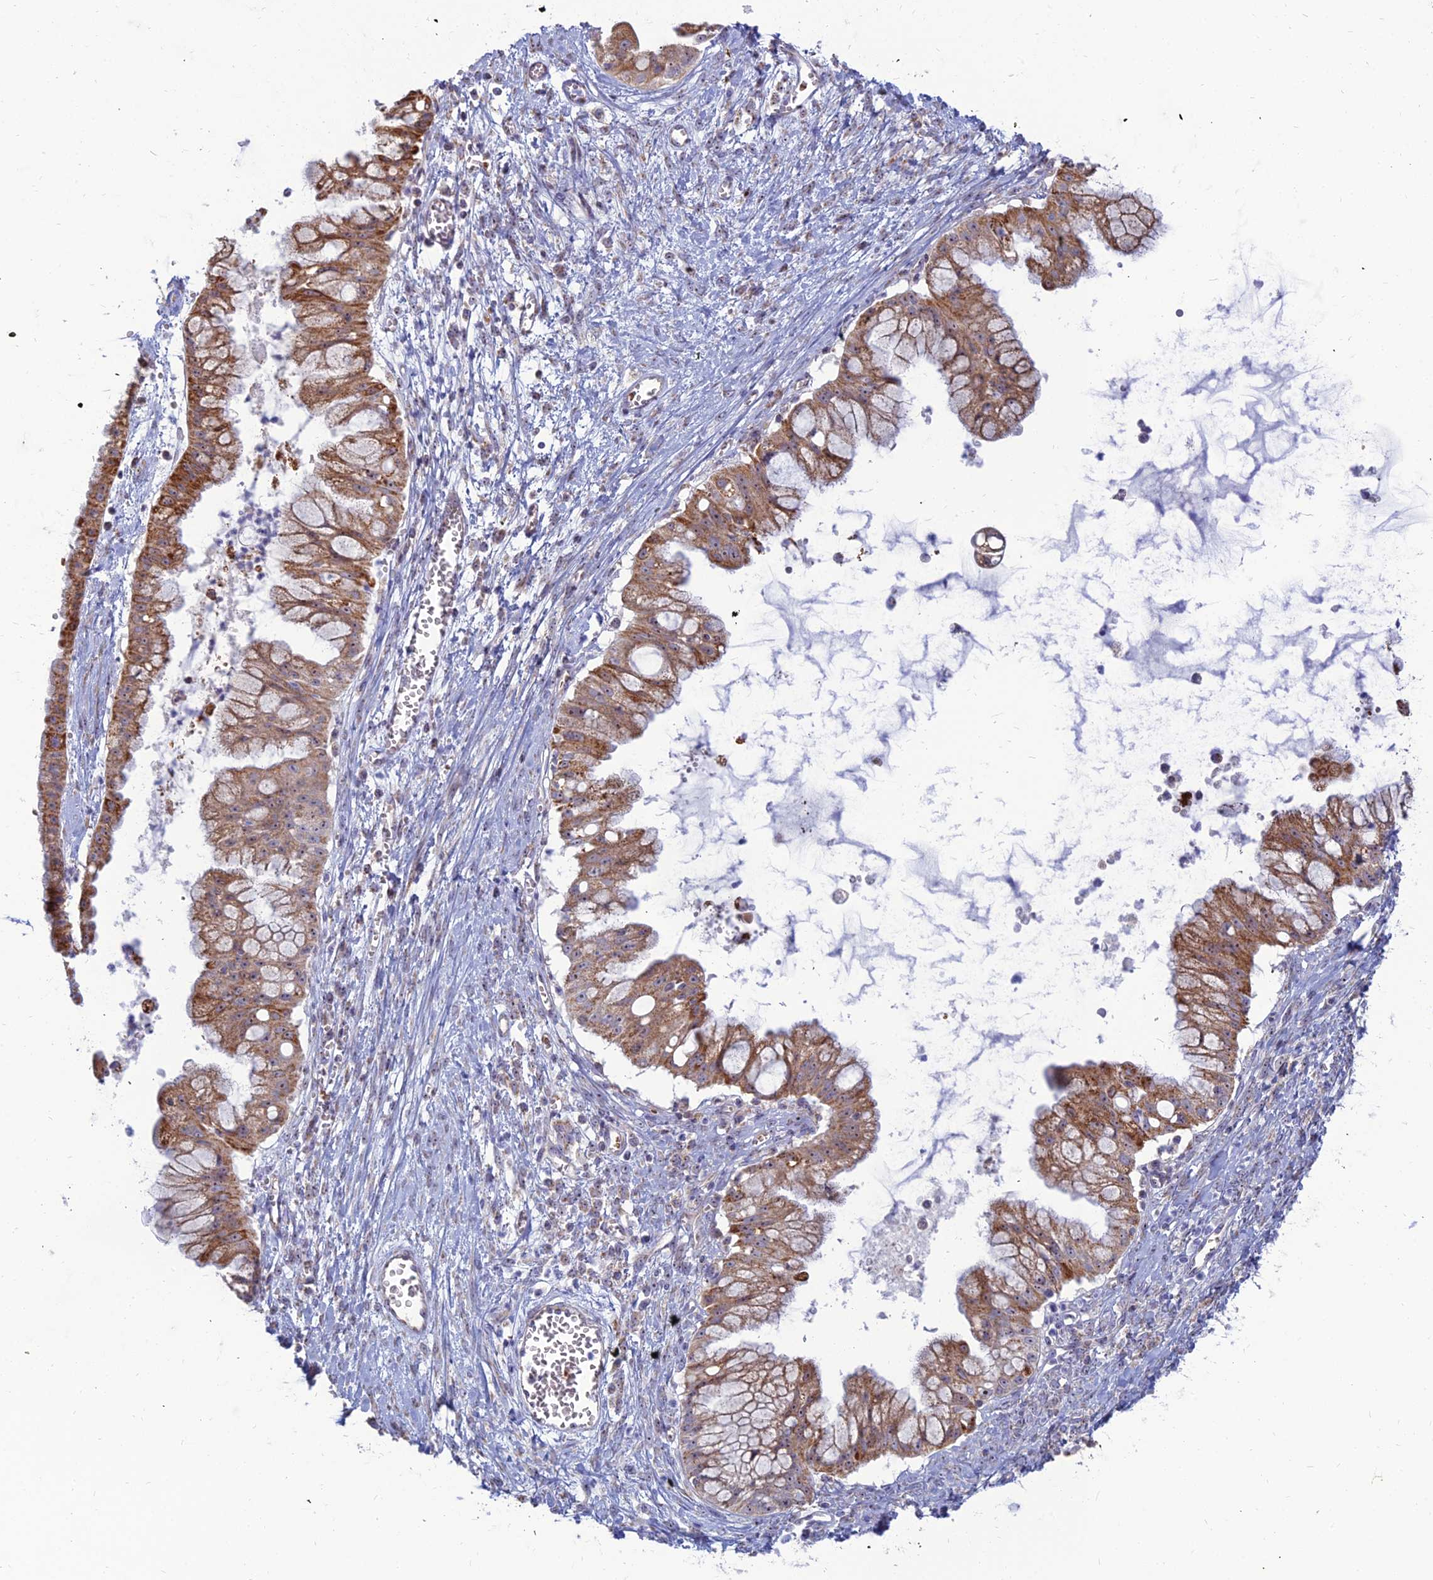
{"staining": {"intensity": "moderate", "quantity": ">75%", "location": "cytoplasmic/membranous"}, "tissue": "ovarian cancer", "cell_type": "Tumor cells", "image_type": "cancer", "snomed": [{"axis": "morphology", "description": "Cystadenocarcinoma, mucinous, NOS"}, {"axis": "topography", "description": "Ovary"}], "caption": "A brown stain labels moderate cytoplasmic/membranous expression of a protein in human ovarian cancer (mucinous cystadenocarcinoma) tumor cells.", "gene": "SLC35F4", "patient": {"sex": "female", "age": 70}}